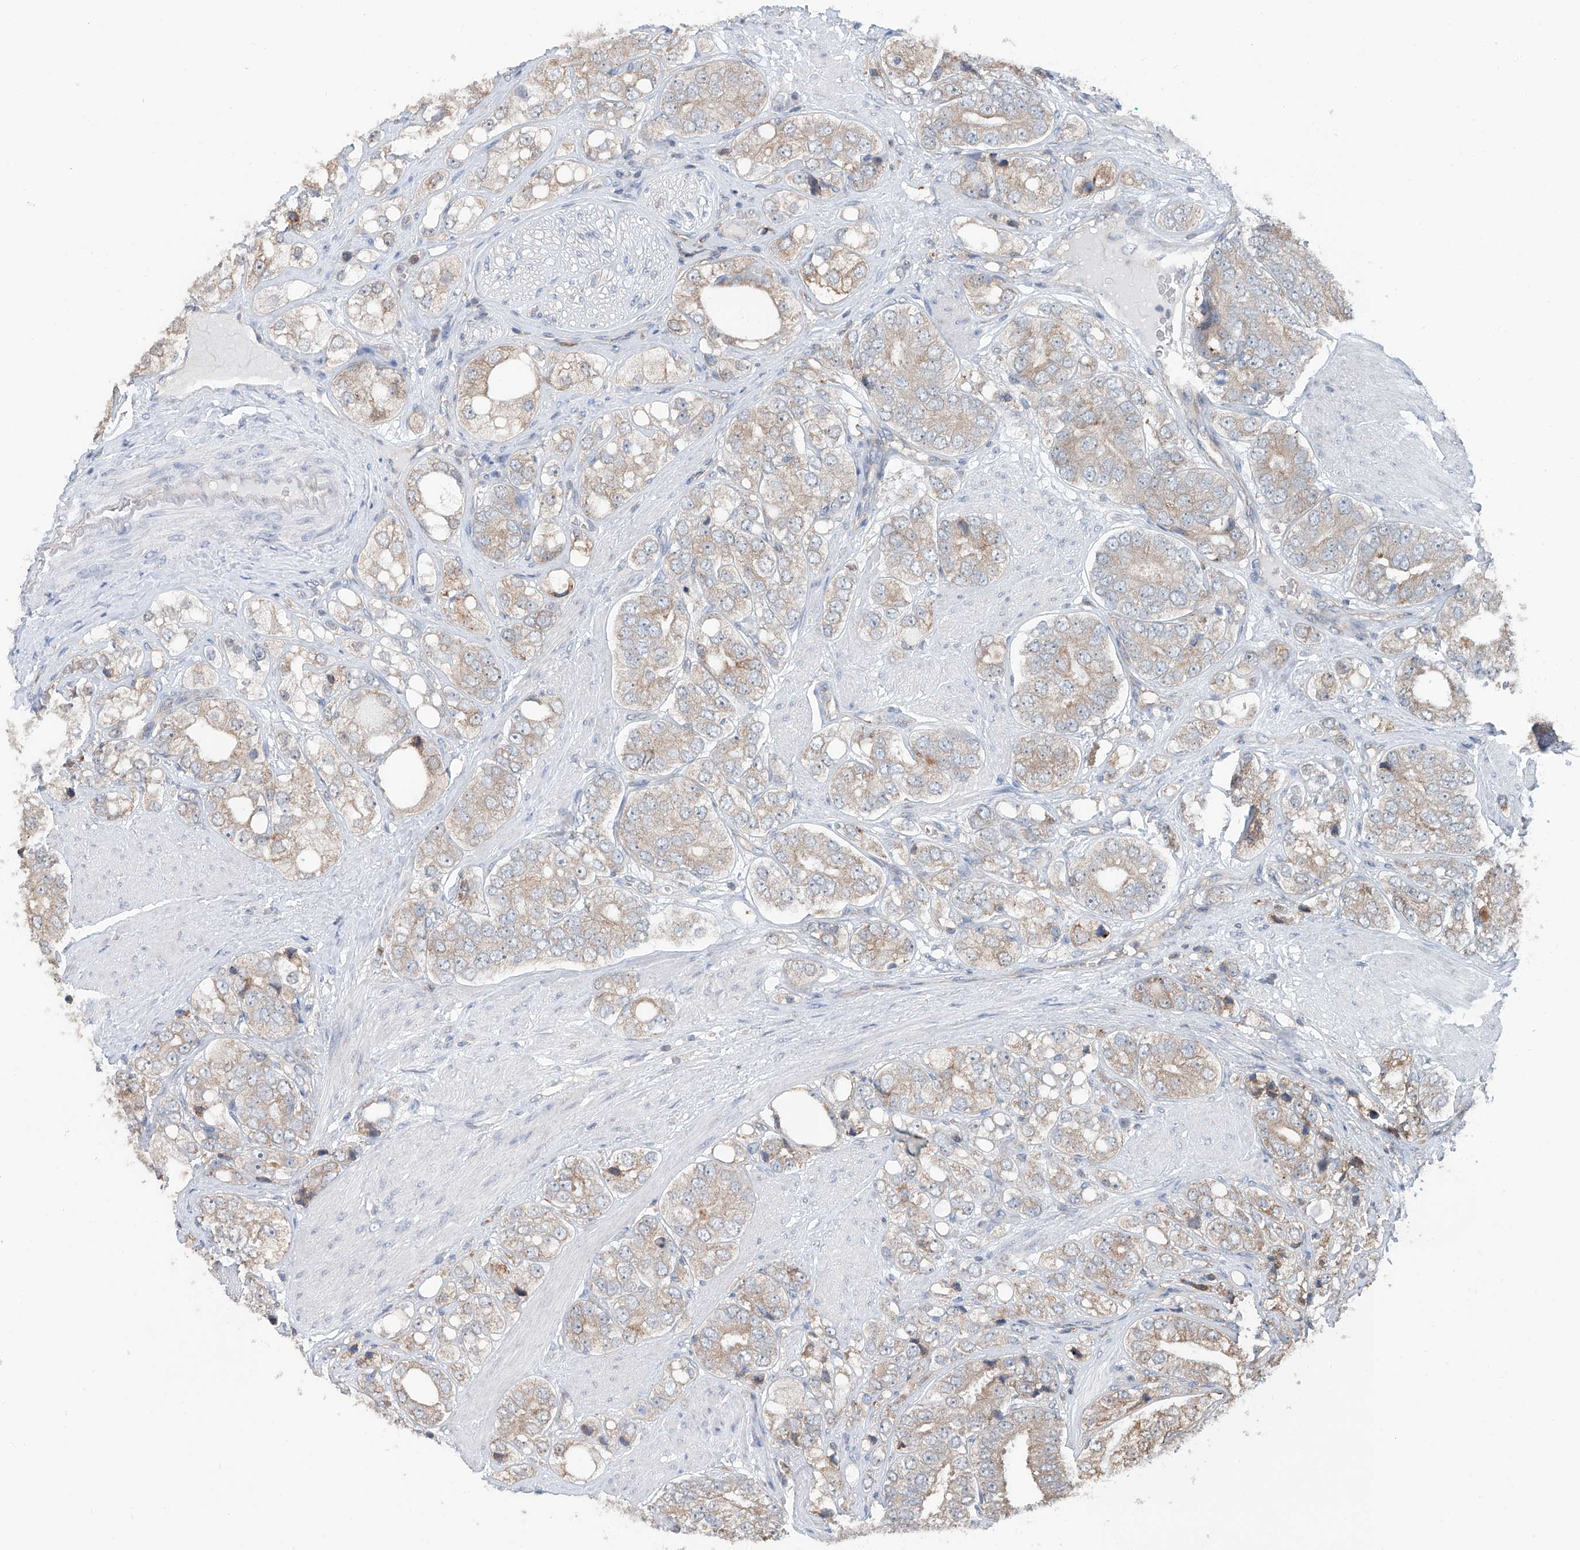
{"staining": {"intensity": "weak", "quantity": "25%-75%", "location": "cytoplasmic/membranous"}, "tissue": "prostate cancer", "cell_type": "Tumor cells", "image_type": "cancer", "snomed": [{"axis": "morphology", "description": "Adenocarcinoma, High grade"}, {"axis": "topography", "description": "Prostate"}], "caption": "IHC (DAB) staining of human prostate adenocarcinoma (high-grade) exhibits weak cytoplasmic/membranous protein positivity in approximately 25%-75% of tumor cells.", "gene": "KCNK10", "patient": {"sex": "male", "age": 50}}